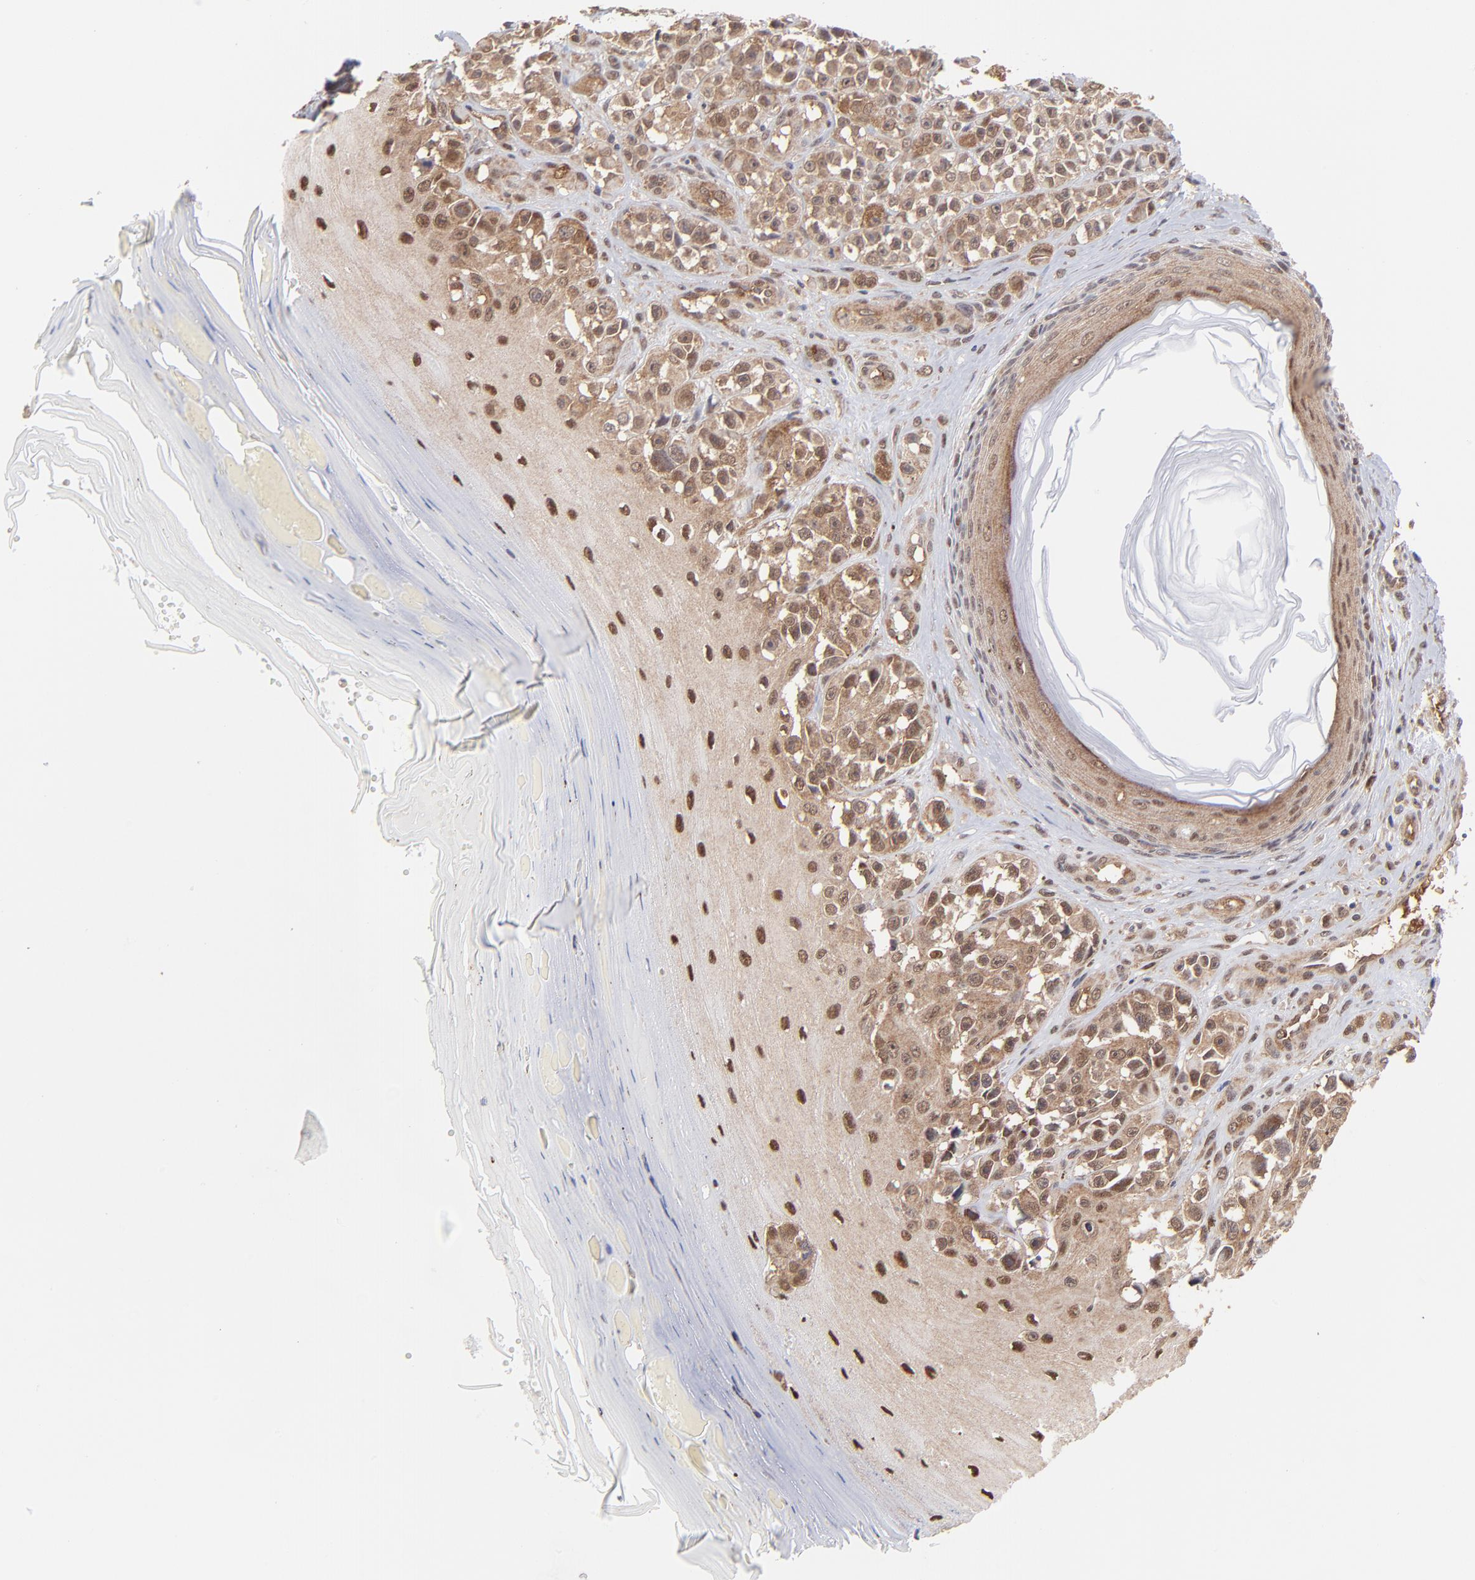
{"staining": {"intensity": "weak", "quantity": "25%-75%", "location": "cytoplasmic/membranous,nuclear"}, "tissue": "melanoma", "cell_type": "Tumor cells", "image_type": "cancer", "snomed": [{"axis": "morphology", "description": "Malignant melanoma, NOS"}, {"axis": "topography", "description": "Skin"}], "caption": "A brown stain labels weak cytoplasmic/membranous and nuclear positivity of a protein in malignant melanoma tumor cells.", "gene": "PSMC4", "patient": {"sex": "female", "age": 82}}